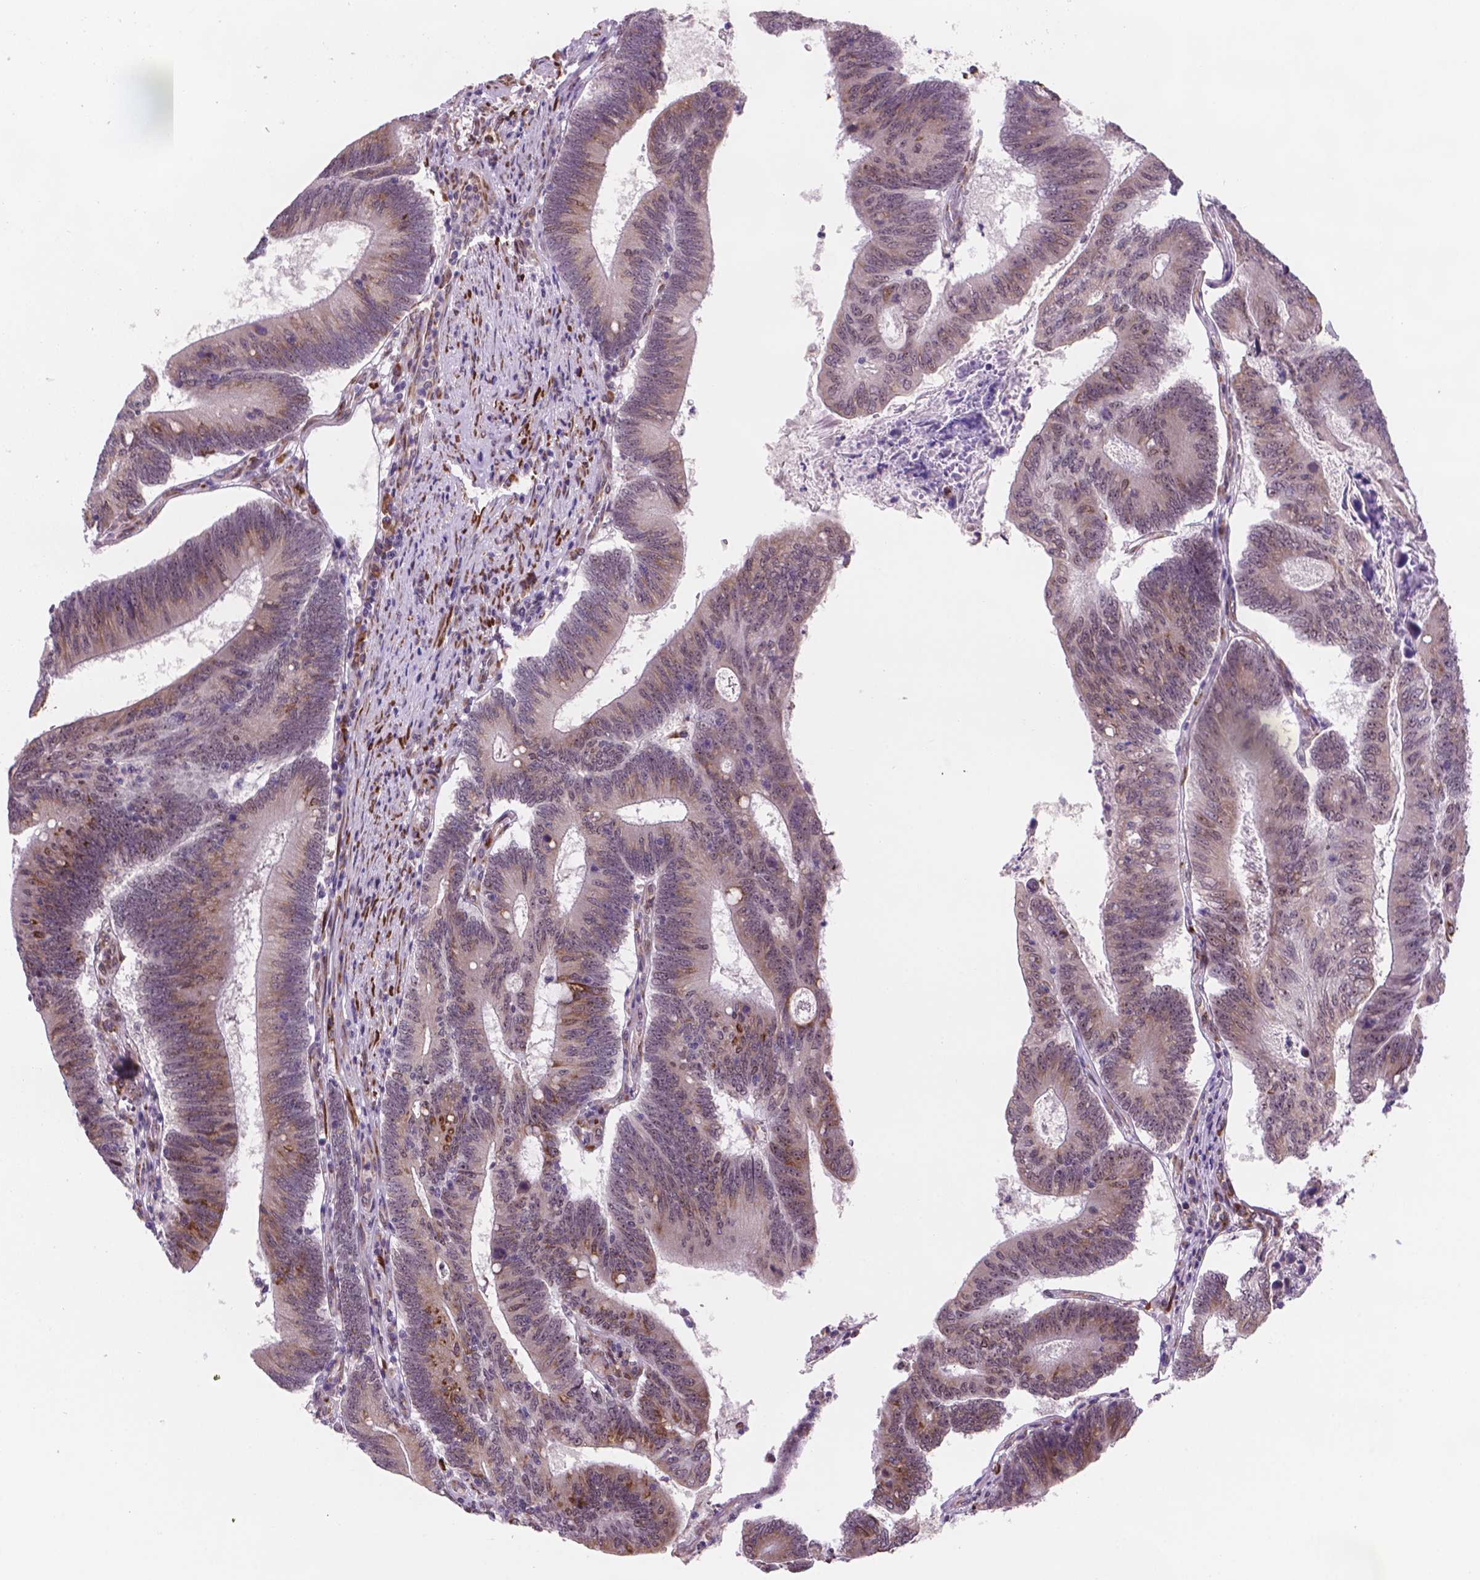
{"staining": {"intensity": "moderate", "quantity": "25%-75%", "location": "cytoplasmic/membranous,nuclear"}, "tissue": "colorectal cancer", "cell_type": "Tumor cells", "image_type": "cancer", "snomed": [{"axis": "morphology", "description": "Adenocarcinoma, NOS"}, {"axis": "topography", "description": "Colon"}], "caption": "Immunohistochemistry micrograph of neoplastic tissue: human adenocarcinoma (colorectal) stained using IHC displays medium levels of moderate protein expression localized specifically in the cytoplasmic/membranous and nuclear of tumor cells, appearing as a cytoplasmic/membranous and nuclear brown color.", "gene": "FNIP1", "patient": {"sex": "female", "age": 70}}